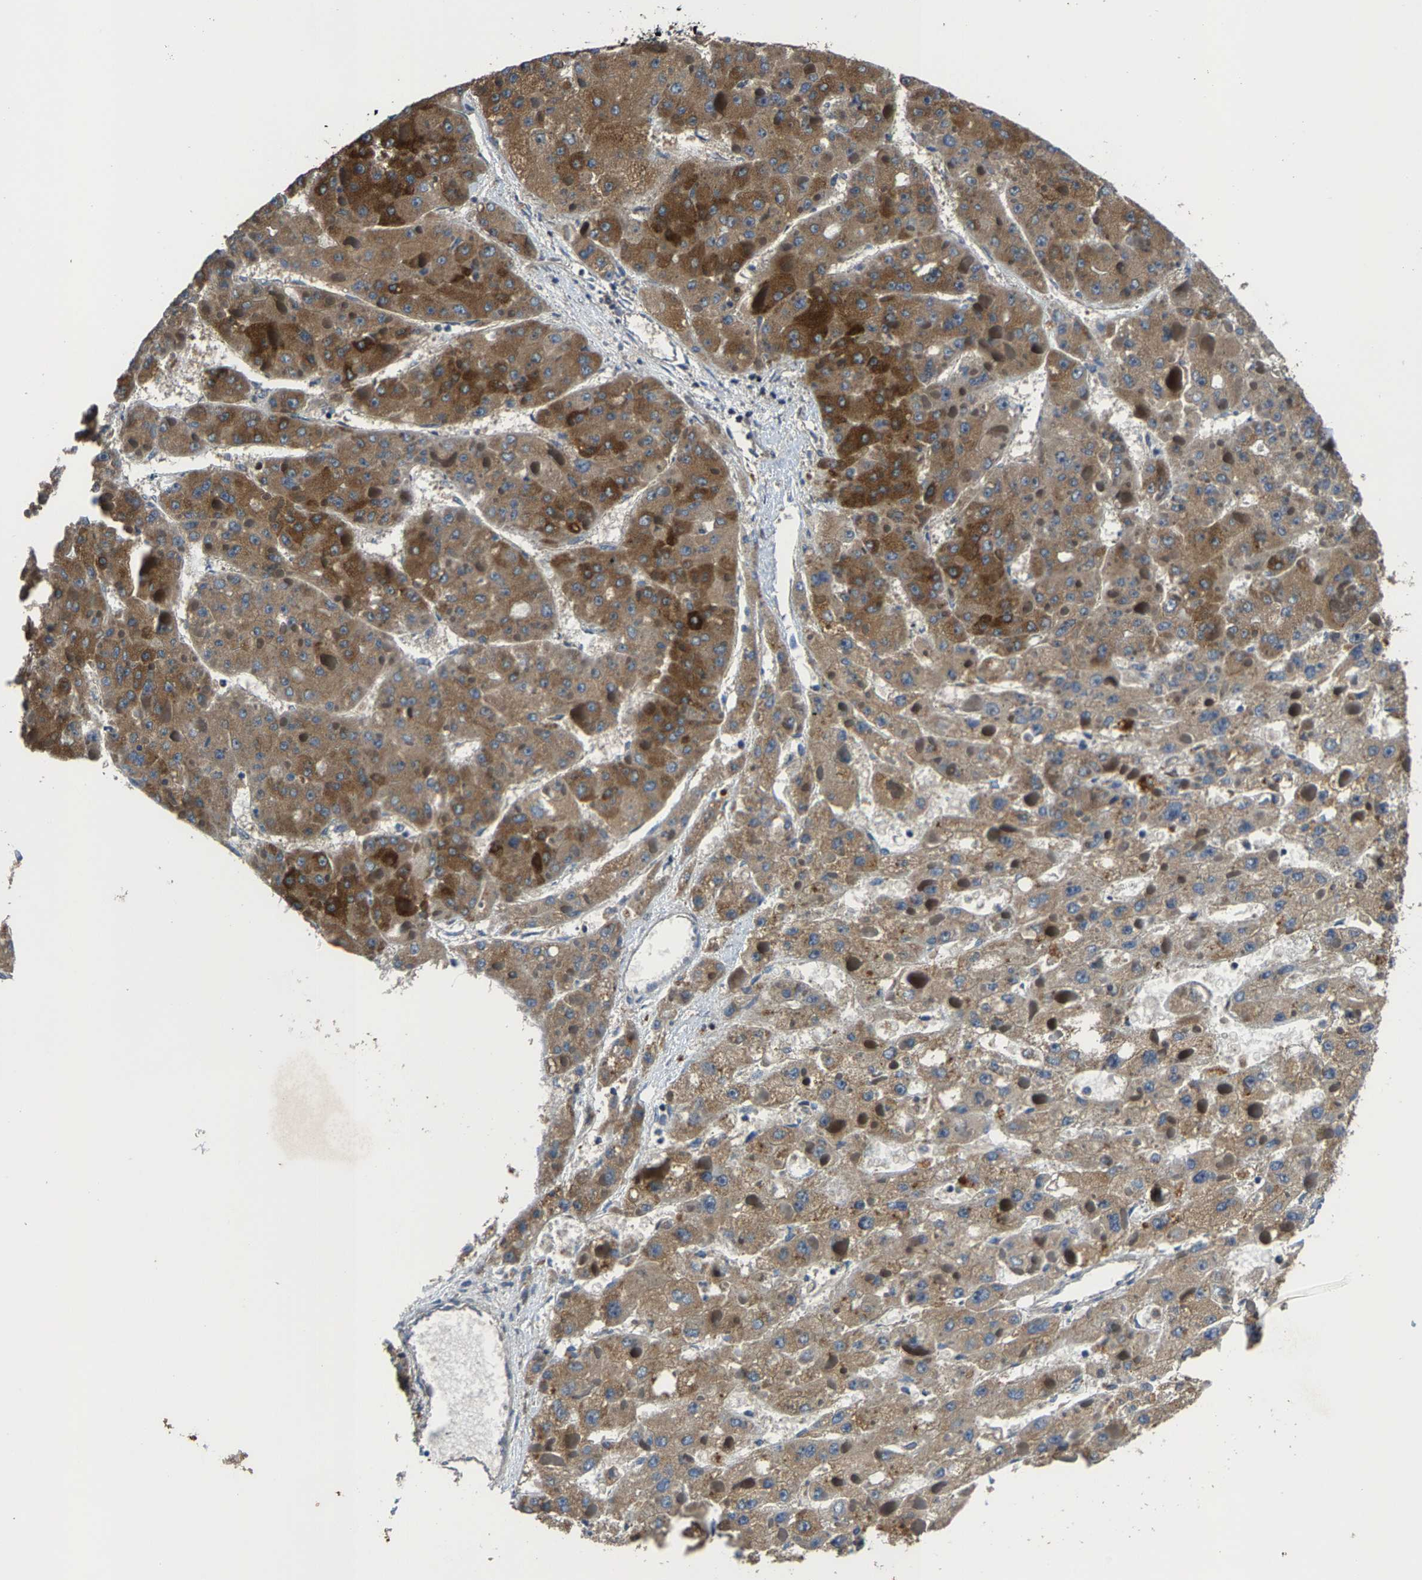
{"staining": {"intensity": "moderate", "quantity": ">75%", "location": "cytoplasmic/membranous"}, "tissue": "liver cancer", "cell_type": "Tumor cells", "image_type": "cancer", "snomed": [{"axis": "morphology", "description": "Carcinoma, Hepatocellular, NOS"}, {"axis": "topography", "description": "Liver"}], "caption": "Protein expression analysis of human liver cancer reveals moderate cytoplasmic/membranous positivity in about >75% of tumor cells. (brown staining indicates protein expression, while blue staining denotes nuclei).", "gene": "AGBL3", "patient": {"sex": "female", "age": 73}}